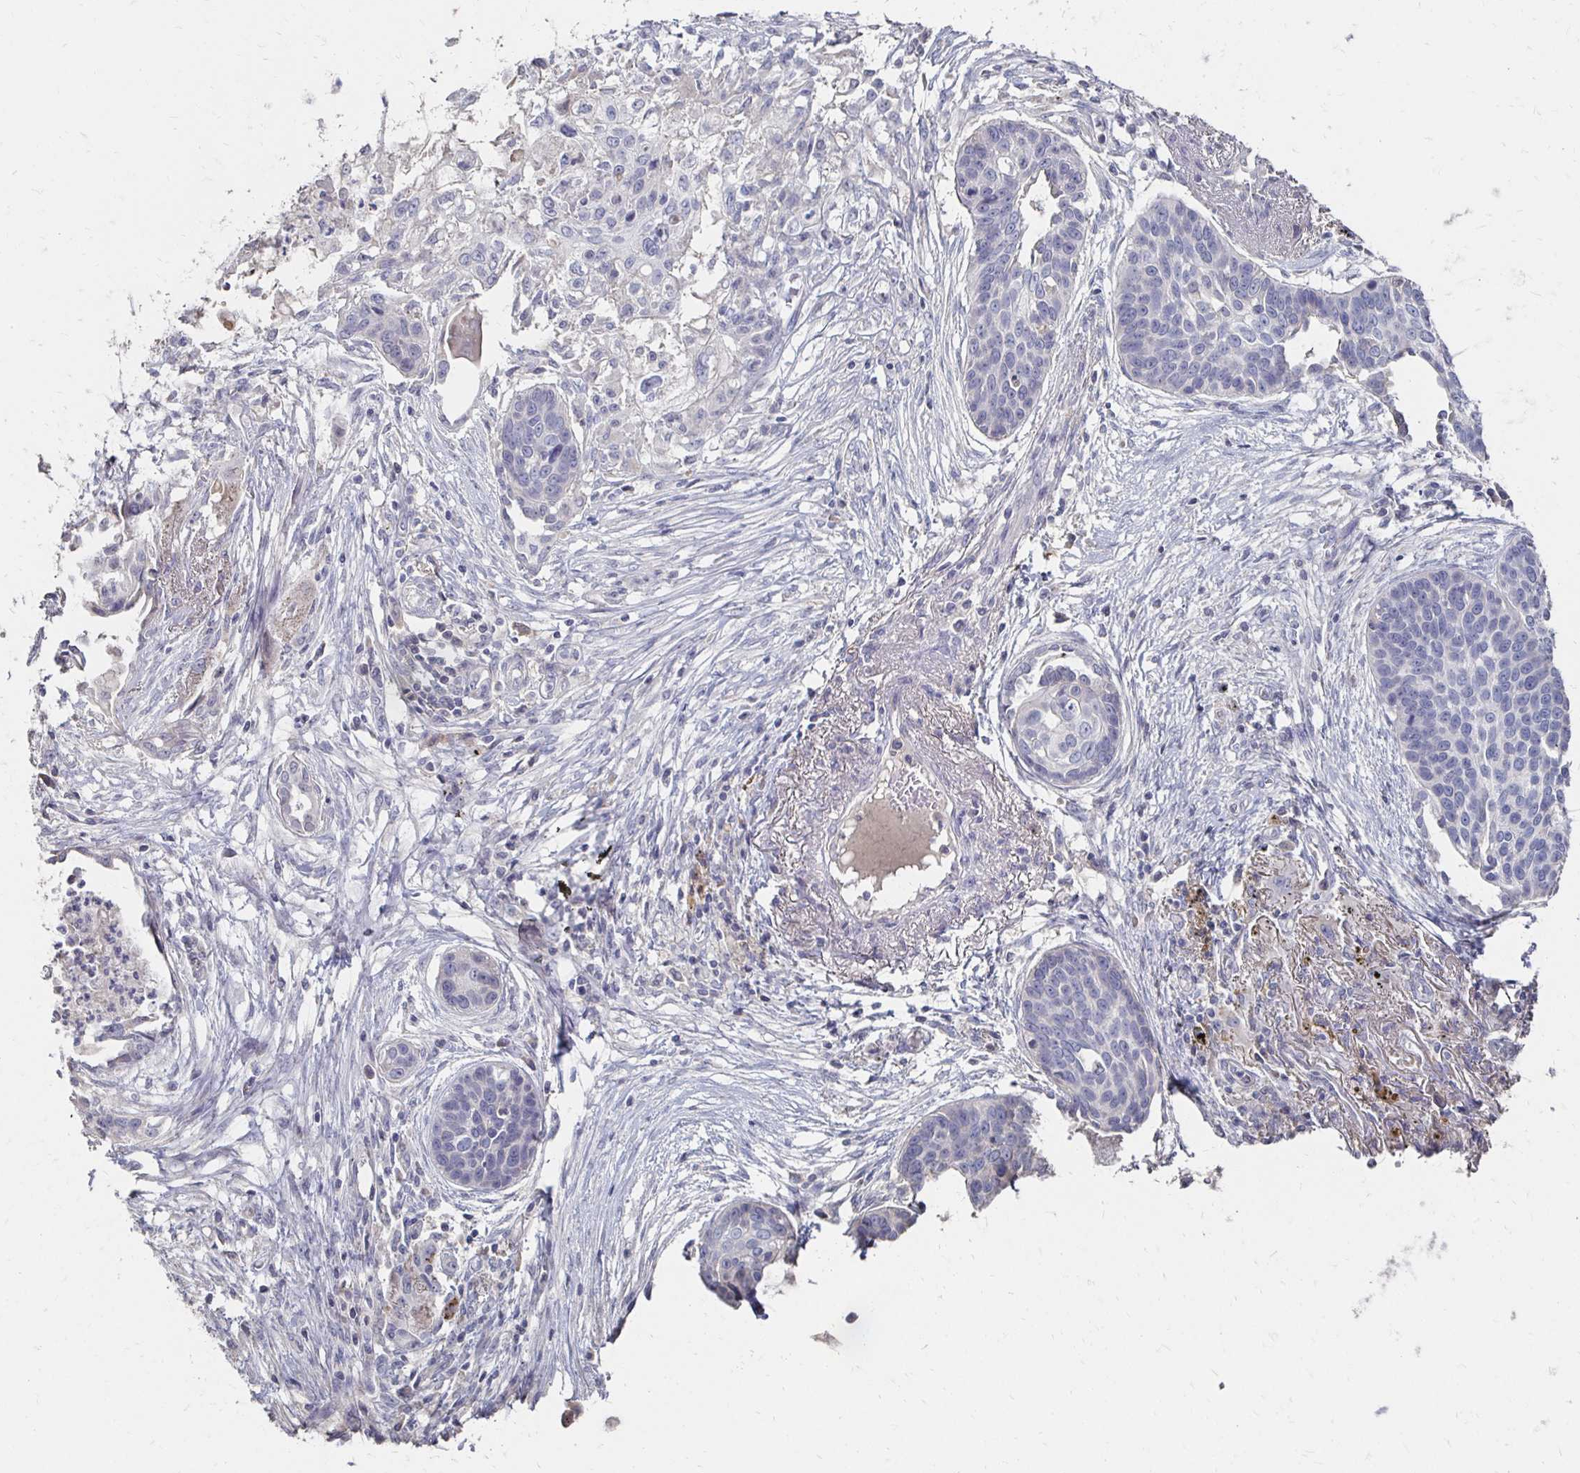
{"staining": {"intensity": "negative", "quantity": "none", "location": "none"}, "tissue": "lung cancer", "cell_type": "Tumor cells", "image_type": "cancer", "snomed": [{"axis": "morphology", "description": "Squamous cell carcinoma, NOS"}, {"axis": "topography", "description": "Lung"}], "caption": "This image is of lung cancer (squamous cell carcinoma) stained with IHC to label a protein in brown with the nuclei are counter-stained blue. There is no positivity in tumor cells.", "gene": "ZNF727", "patient": {"sex": "male", "age": 71}}